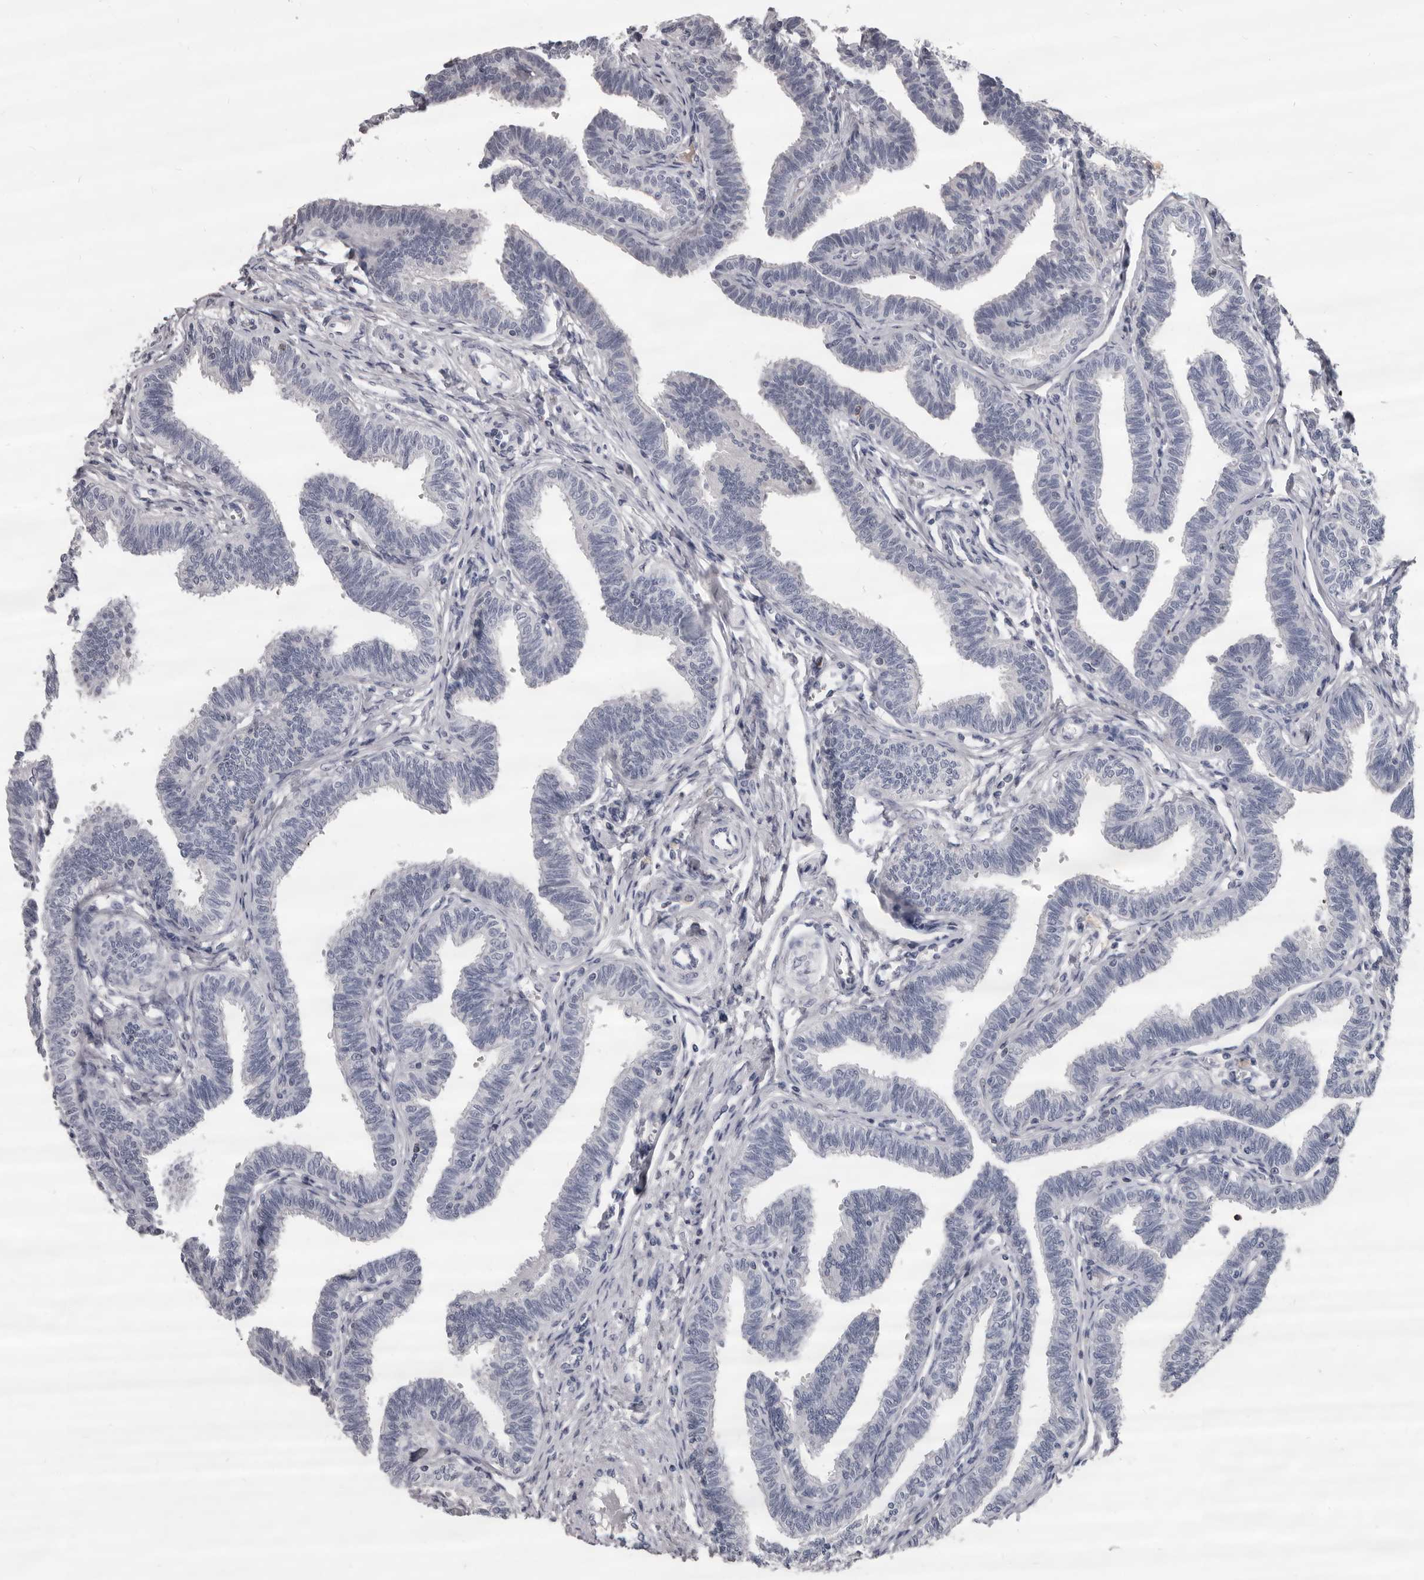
{"staining": {"intensity": "negative", "quantity": "none", "location": "none"}, "tissue": "fallopian tube", "cell_type": "Glandular cells", "image_type": "normal", "snomed": [{"axis": "morphology", "description": "Normal tissue, NOS"}, {"axis": "topography", "description": "Fallopian tube"}, {"axis": "topography", "description": "Ovary"}], "caption": "There is no significant positivity in glandular cells of fallopian tube. (Stains: DAB (3,3'-diaminobenzidine) immunohistochemistry with hematoxylin counter stain, Microscopy: brightfield microscopy at high magnification).", "gene": "GZMH", "patient": {"sex": "female", "age": 23}}